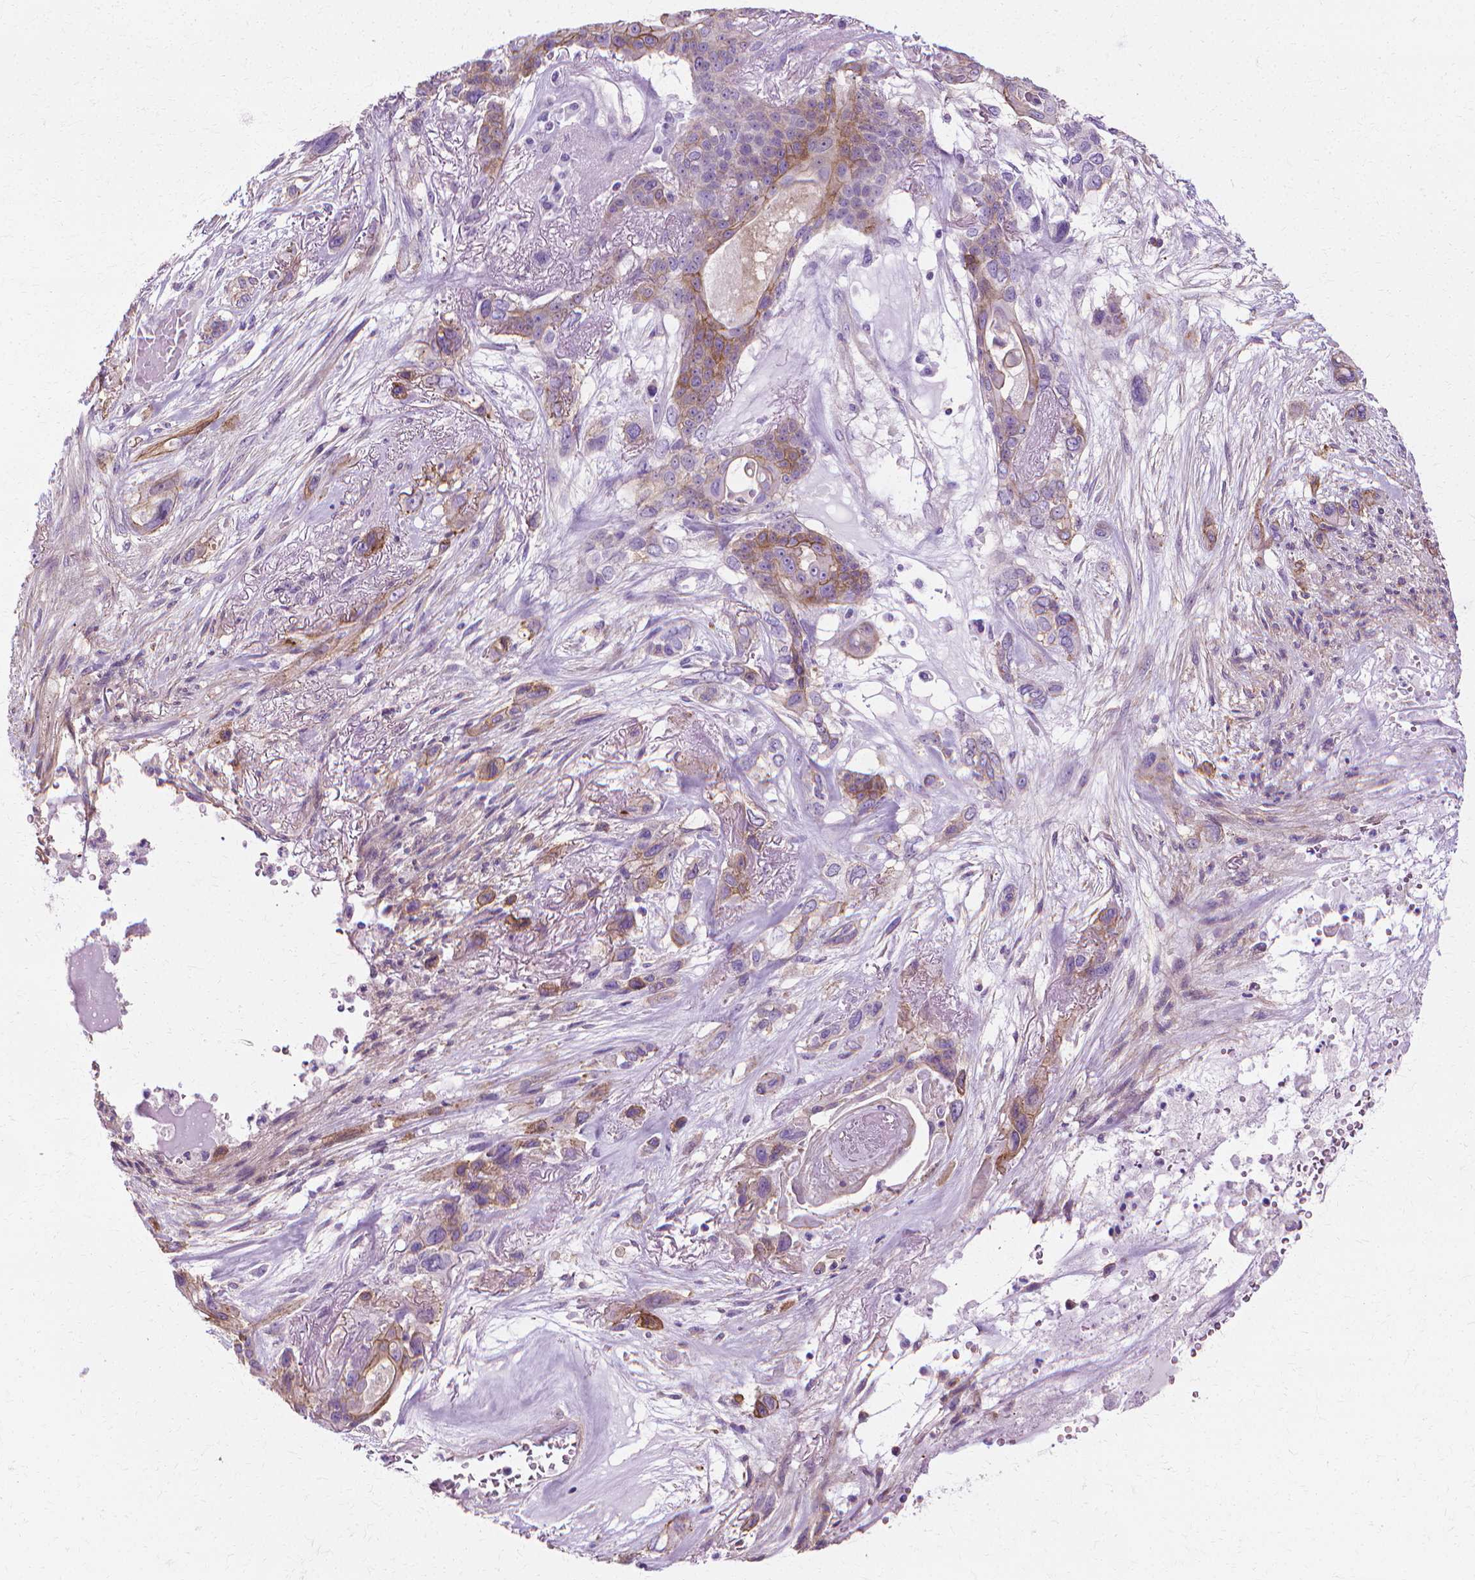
{"staining": {"intensity": "weak", "quantity": "<25%", "location": "cytoplasmic/membranous"}, "tissue": "lung cancer", "cell_type": "Tumor cells", "image_type": "cancer", "snomed": [{"axis": "morphology", "description": "Squamous cell carcinoma, NOS"}, {"axis": "topography", "description": "Lung"}], "caption": "Image shows no protein staining in tumor cells of squamous cell carcinoma (lung) tissue.", "gene": "CFAP157", "patient": {"sex": "female", "age": 70}}